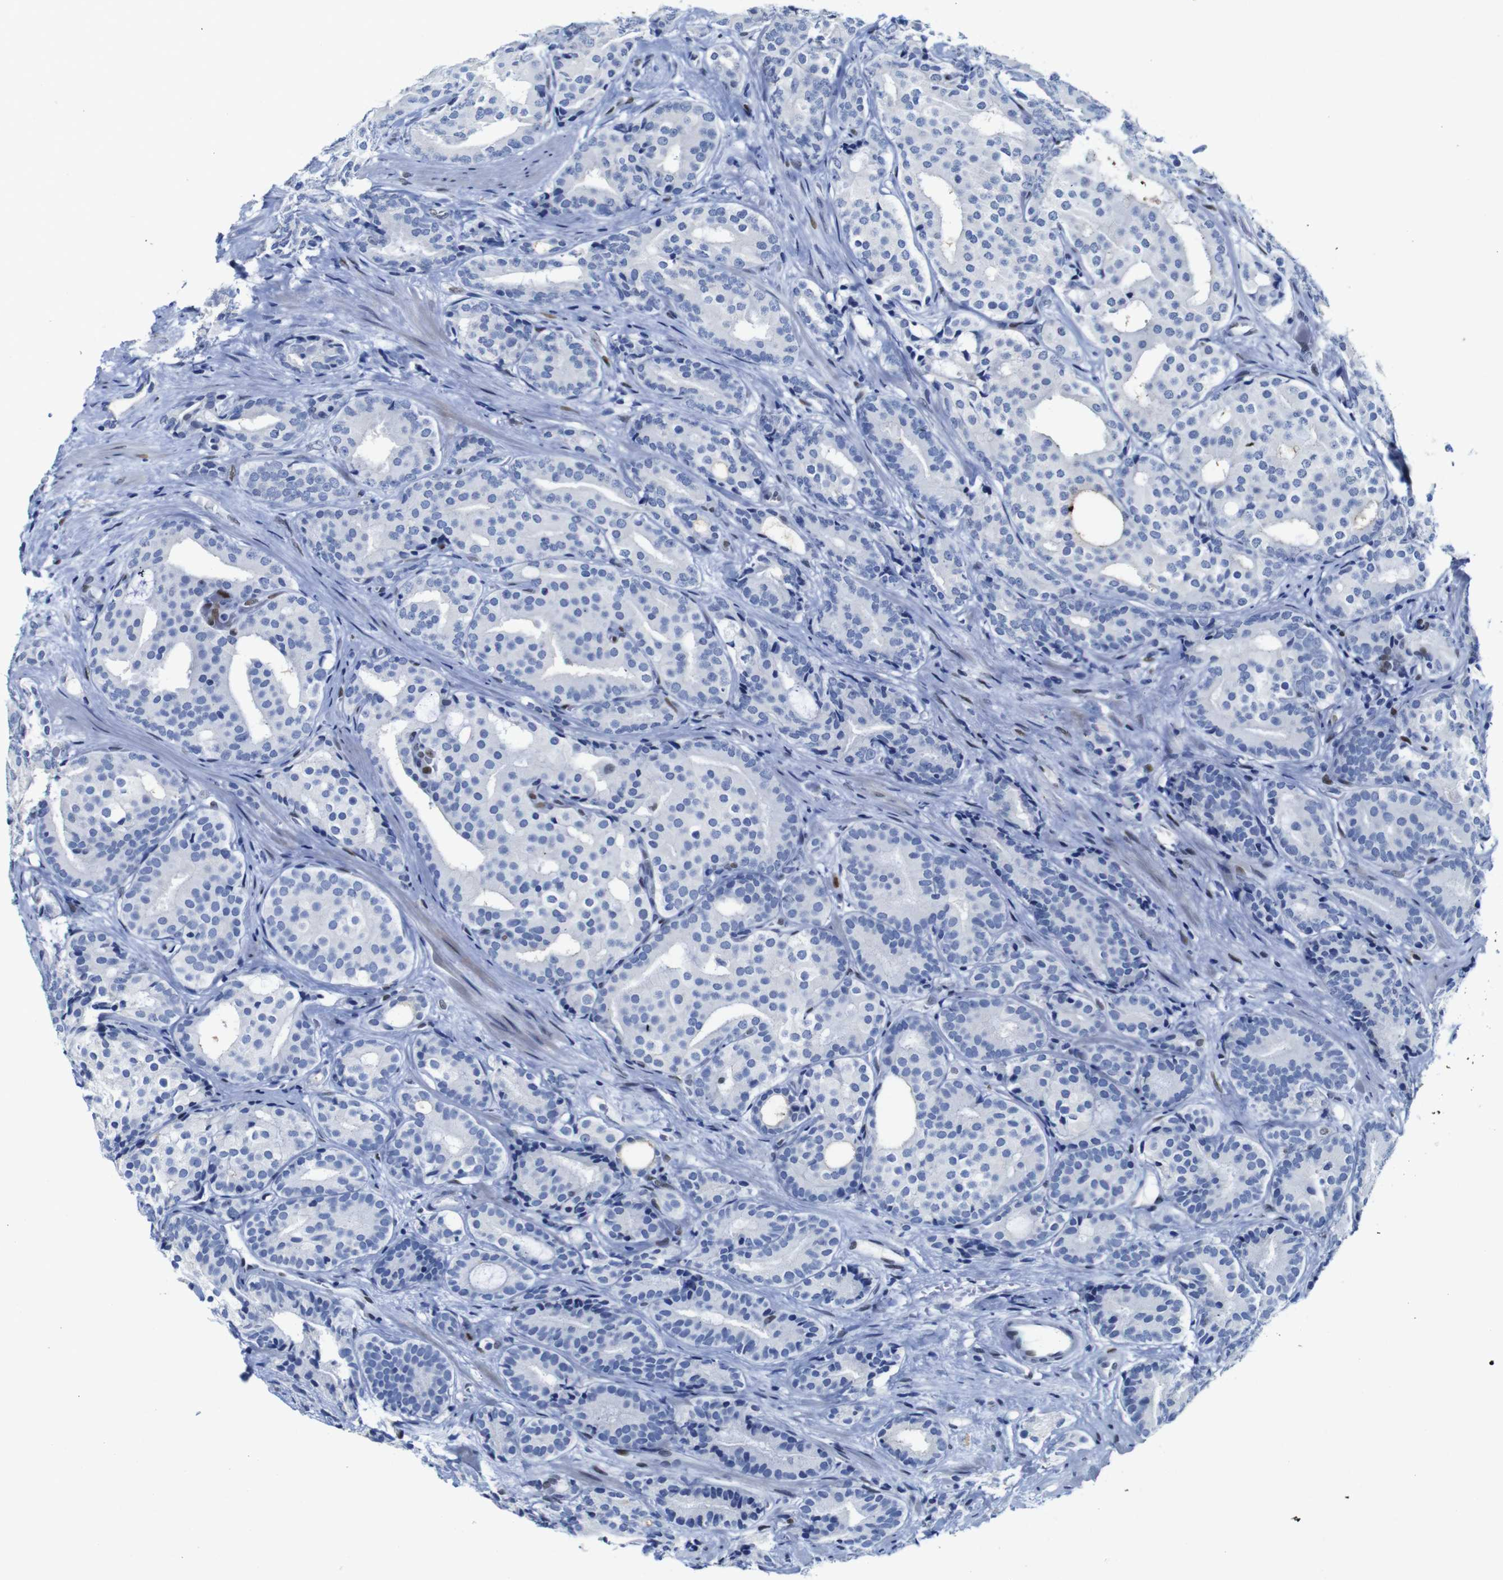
{"staining": {"intensity": "negative", "quantity": "none", "location": "none"}, "tissue": "prostate cancer", "cell_type": "Tumor cells", "image_type": "cancer", "snomed": [{"axis": "morphology", "description": "Adenocarcinoma, High grade"}, {"axis": "topography", "description": "Prostate"}], "caption": "IHC of human prostate cancer (adenocarcinoma (high-grade)) exhibits no expression in tumor cells.", "gene": "FOSL2", "patient": {"sex": "male", "age": 71}}